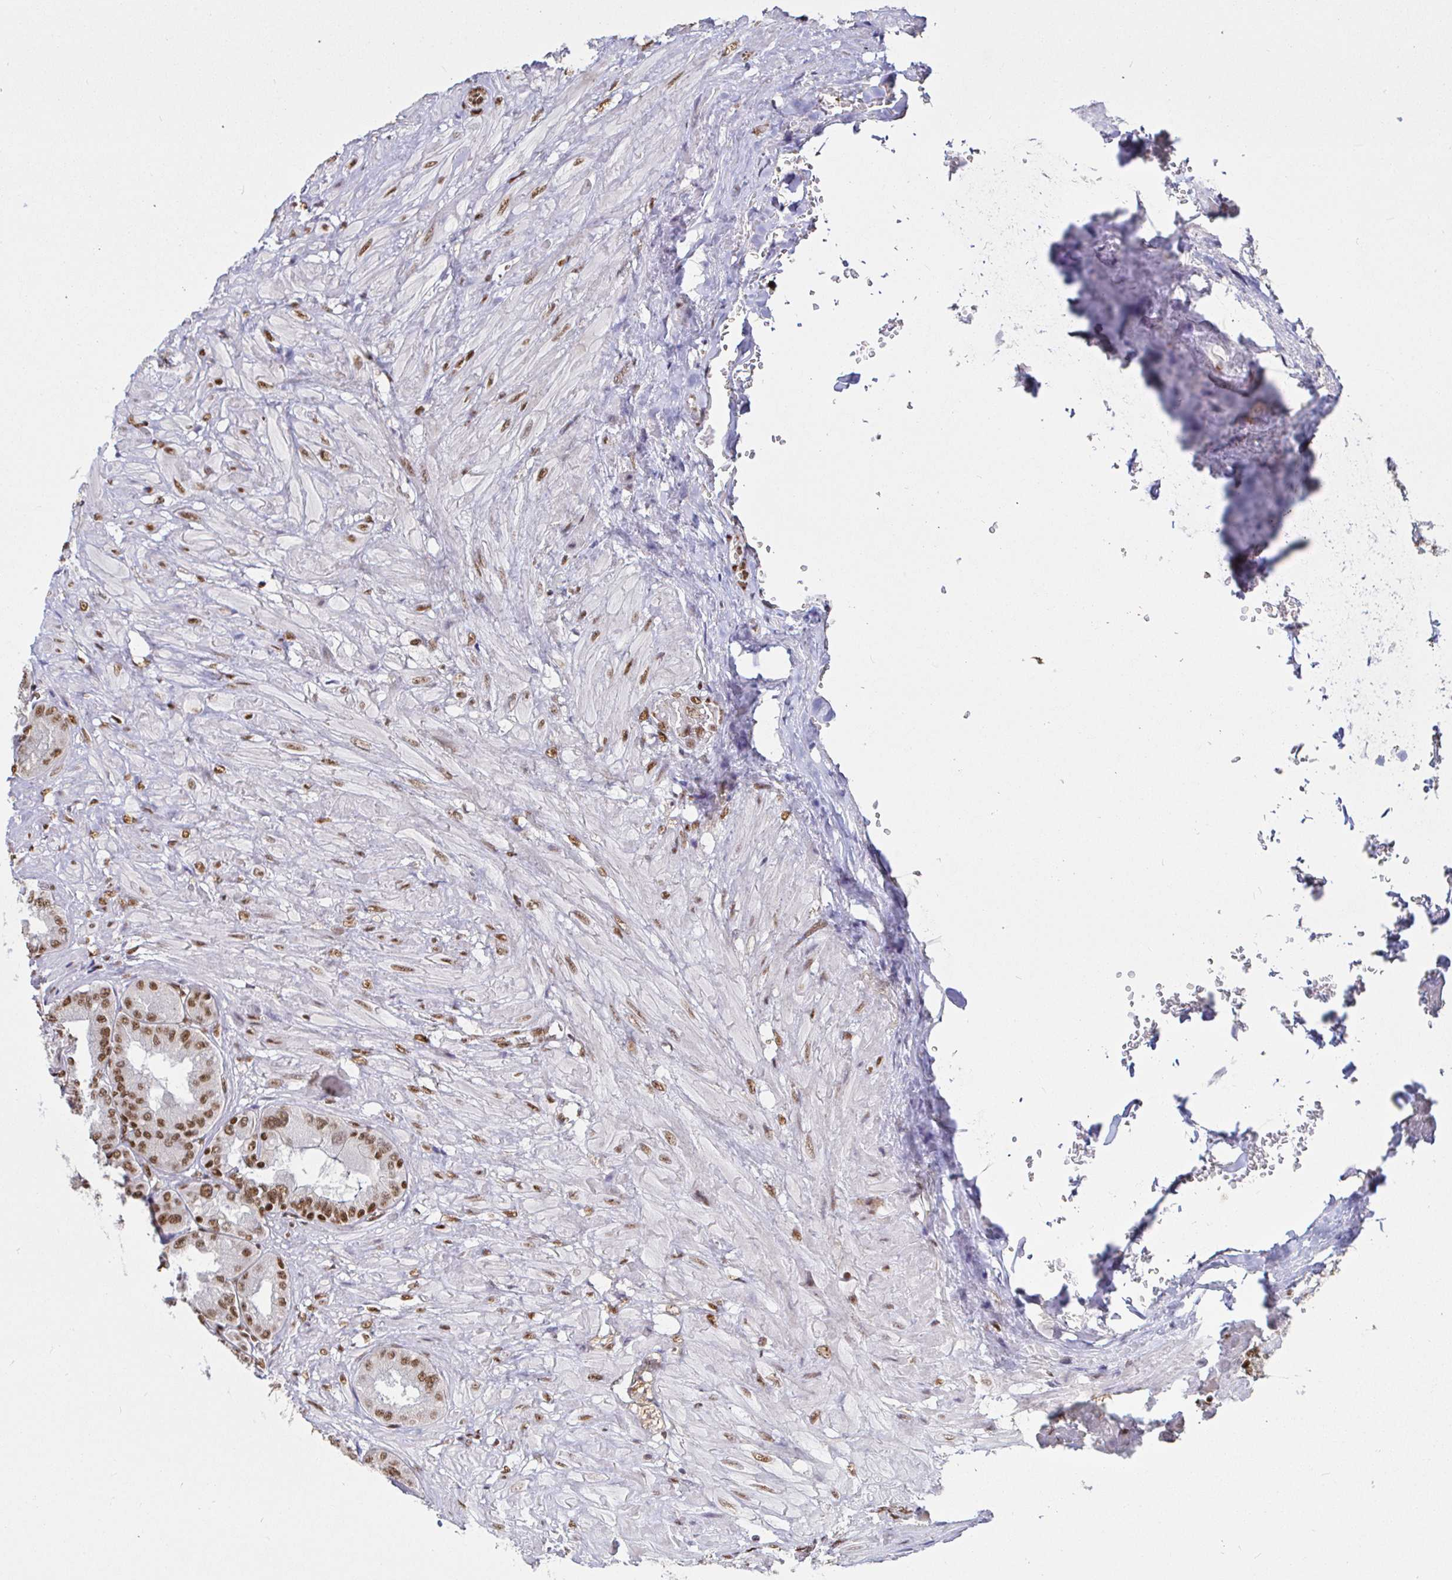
{"staining": {"intensity": "strong", "quantity": ">75%", "location": "nuclear"}, "tissue": "seminal vesicle", "cell_type": "Glandular cells", "image_type": "normal", "snomed": [{"axis": "morphology", "description": "Normal tissue, NOS"}, {"axis": "topography", "description": "Seminal veicle"}], "caption": "Protein staining by IHC exhibits strong nuclear staining in about >75% of glandular cells in benign seminal vesicle. Using DAB (brown) and hematoxylin (blue) stains, captured at high magnification using brightfield microscopy.", "gene": "SP3", "patient": {"sex": "male", "age": 68}}